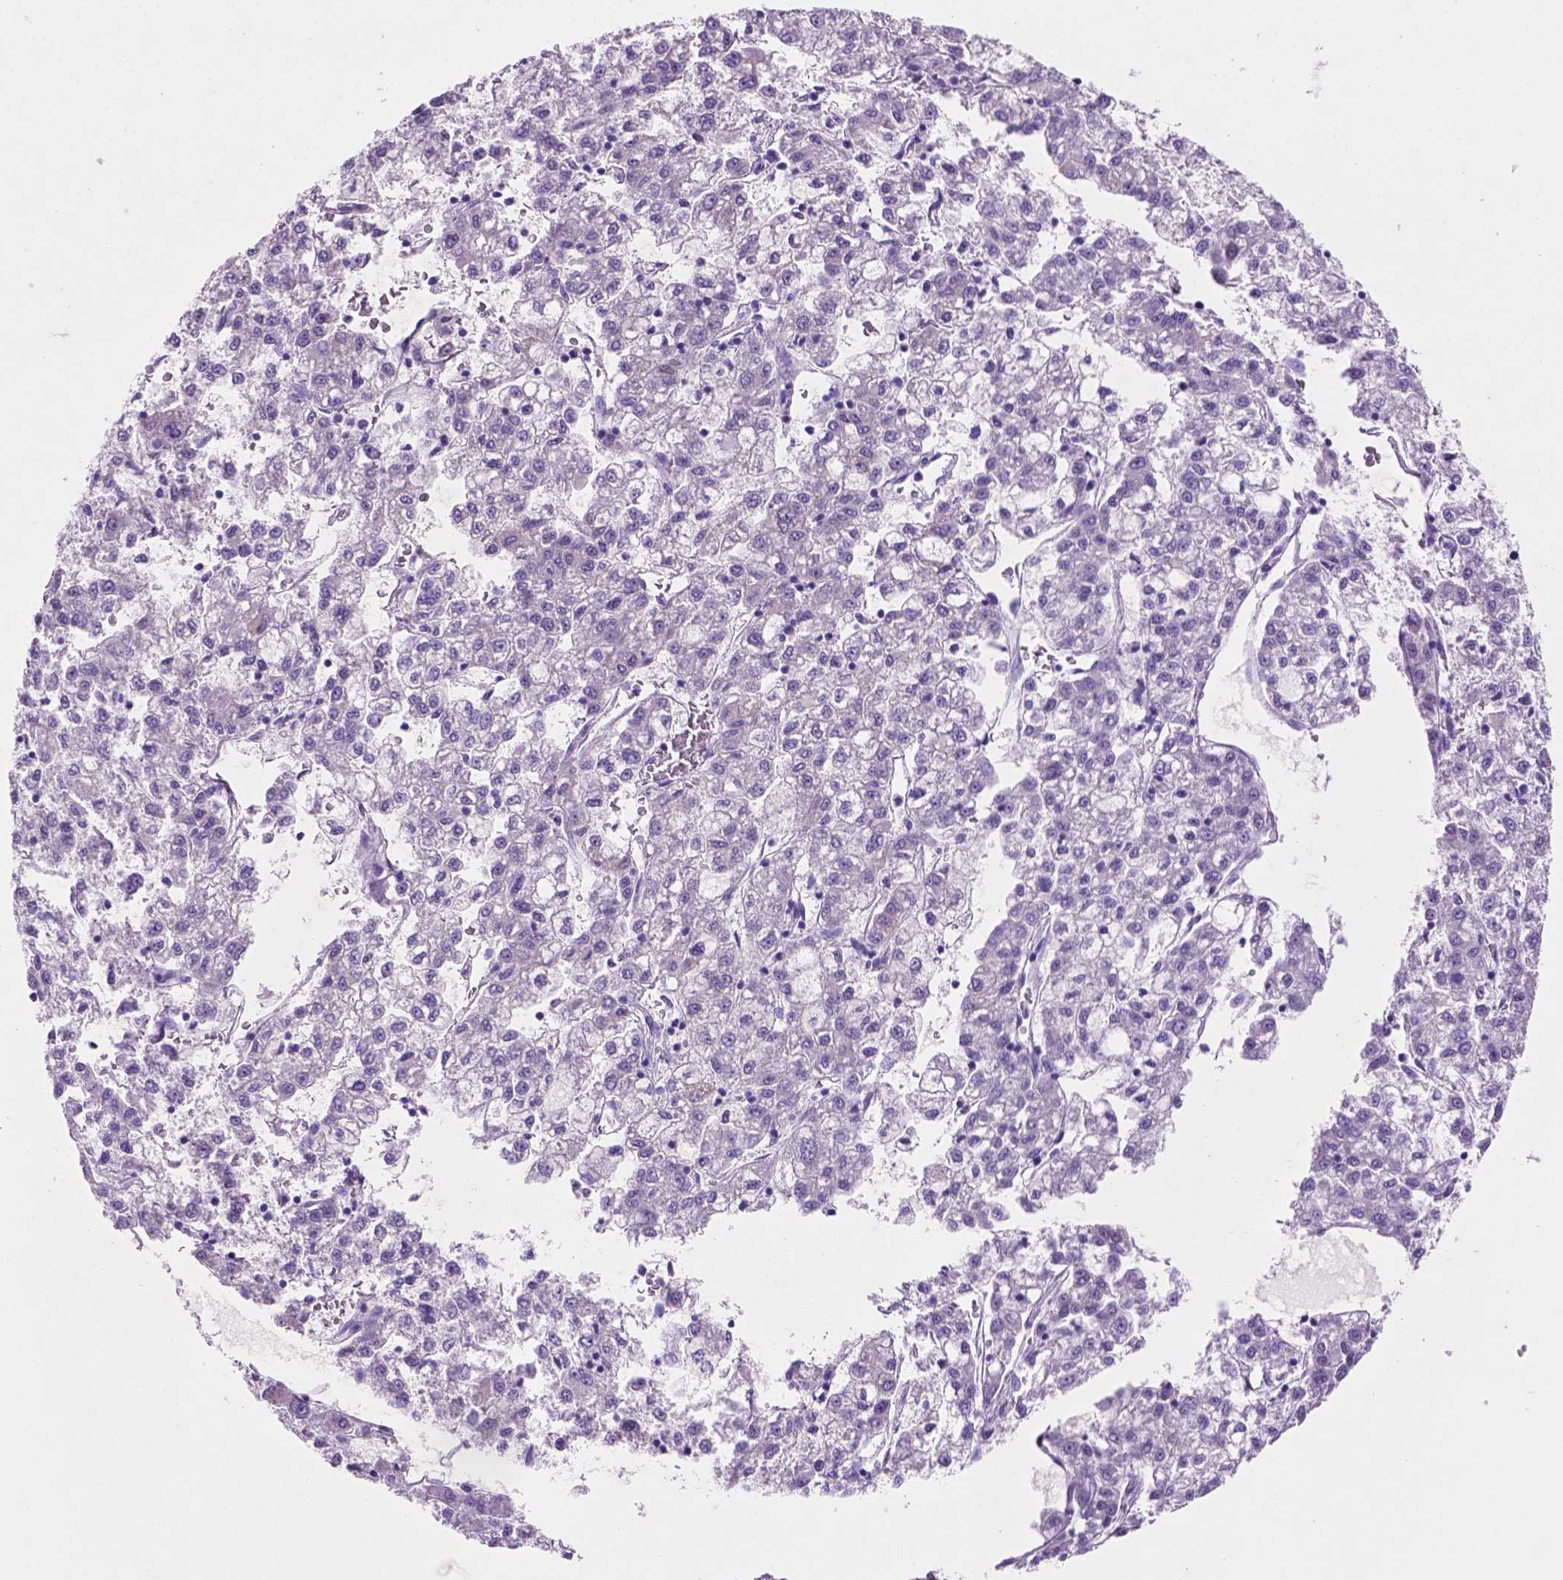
{"staining": {"intensity": "negative", "quantity": "none", "location": "none"}, "tissue": "liver cancer", "cell_type": "Tumor cells", "image_type": "cancer", "snomed": [{"axis": "morphology", "description": "Carcinoma, Hepatocellular, NOS"}, {"axis": "topography", "description": "Liver"}], "caption": "This is an IHC image of human liver cancer. There is no positivity in tumor cells.", "gene": "POU4F1", "patient": {"sex": "male", "age": 40}}